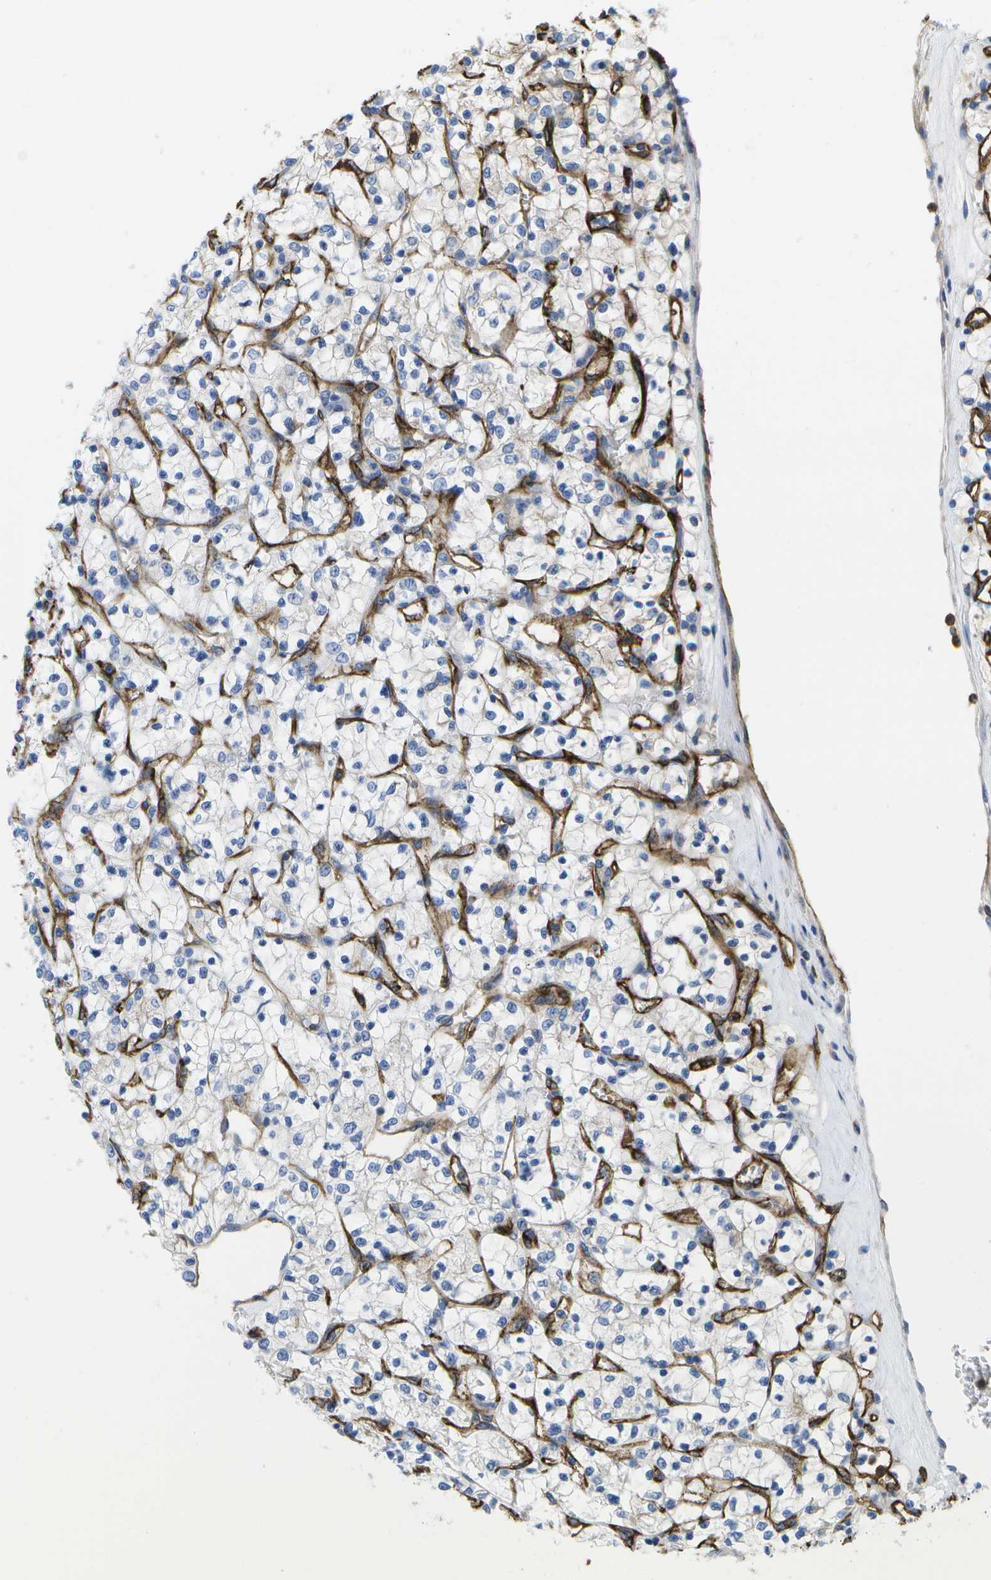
{"staining": {"intensity": "negative", "quantity": "none", "location": "none"}, "tissue": "renal cancer", "cell_type": "Tumor cells", "image_type": "cancer", "snomed": [{"axis": "morphology", "description": "Adenocarcinoma, NOS"}, {"axis": "topography", "description": "Kidney"}], "caption": "Renal cancer stained for a protein using IHC reveals no expression tumor cells.", "gene": "DYSF", "patient": {"sex": "female", "age": 69}}